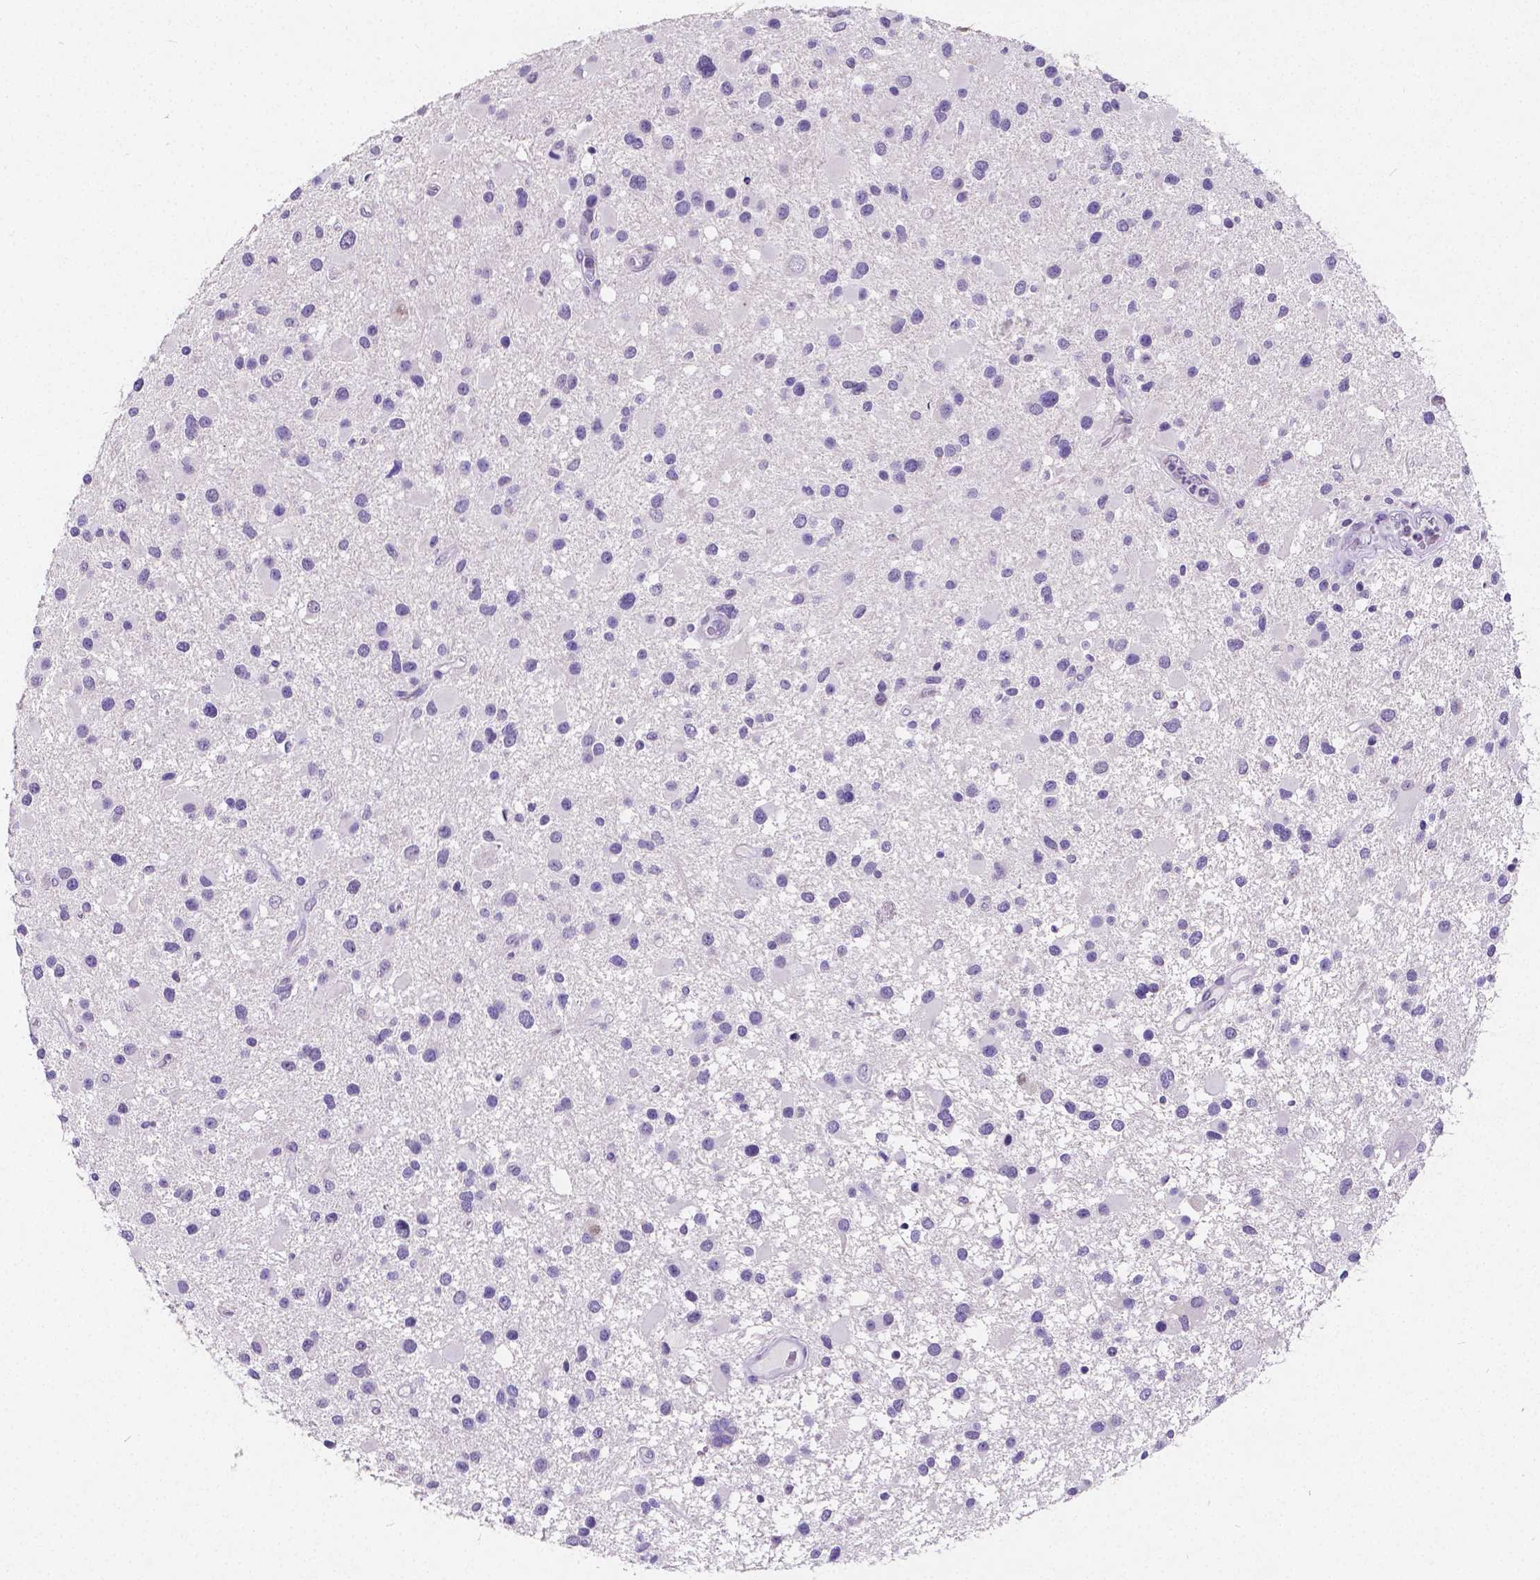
{"staining": {"intensity": "negative", "quantity": "none", "location": "none"}, "tissue": "glioma", "cell_type": "Tumor cells", "image_type": "cancer", "snomed": [{"axis": "morphology", "description": "Glioma, malignant, Low grade"}, {"axis": "topography", "description": "Brain"}], "caption": "Glioma stained for a protein using immunohistochemistry displays no expression tumor cells.", "gene": "SATB2", "patient": {"sex": "female", "age": 32}}